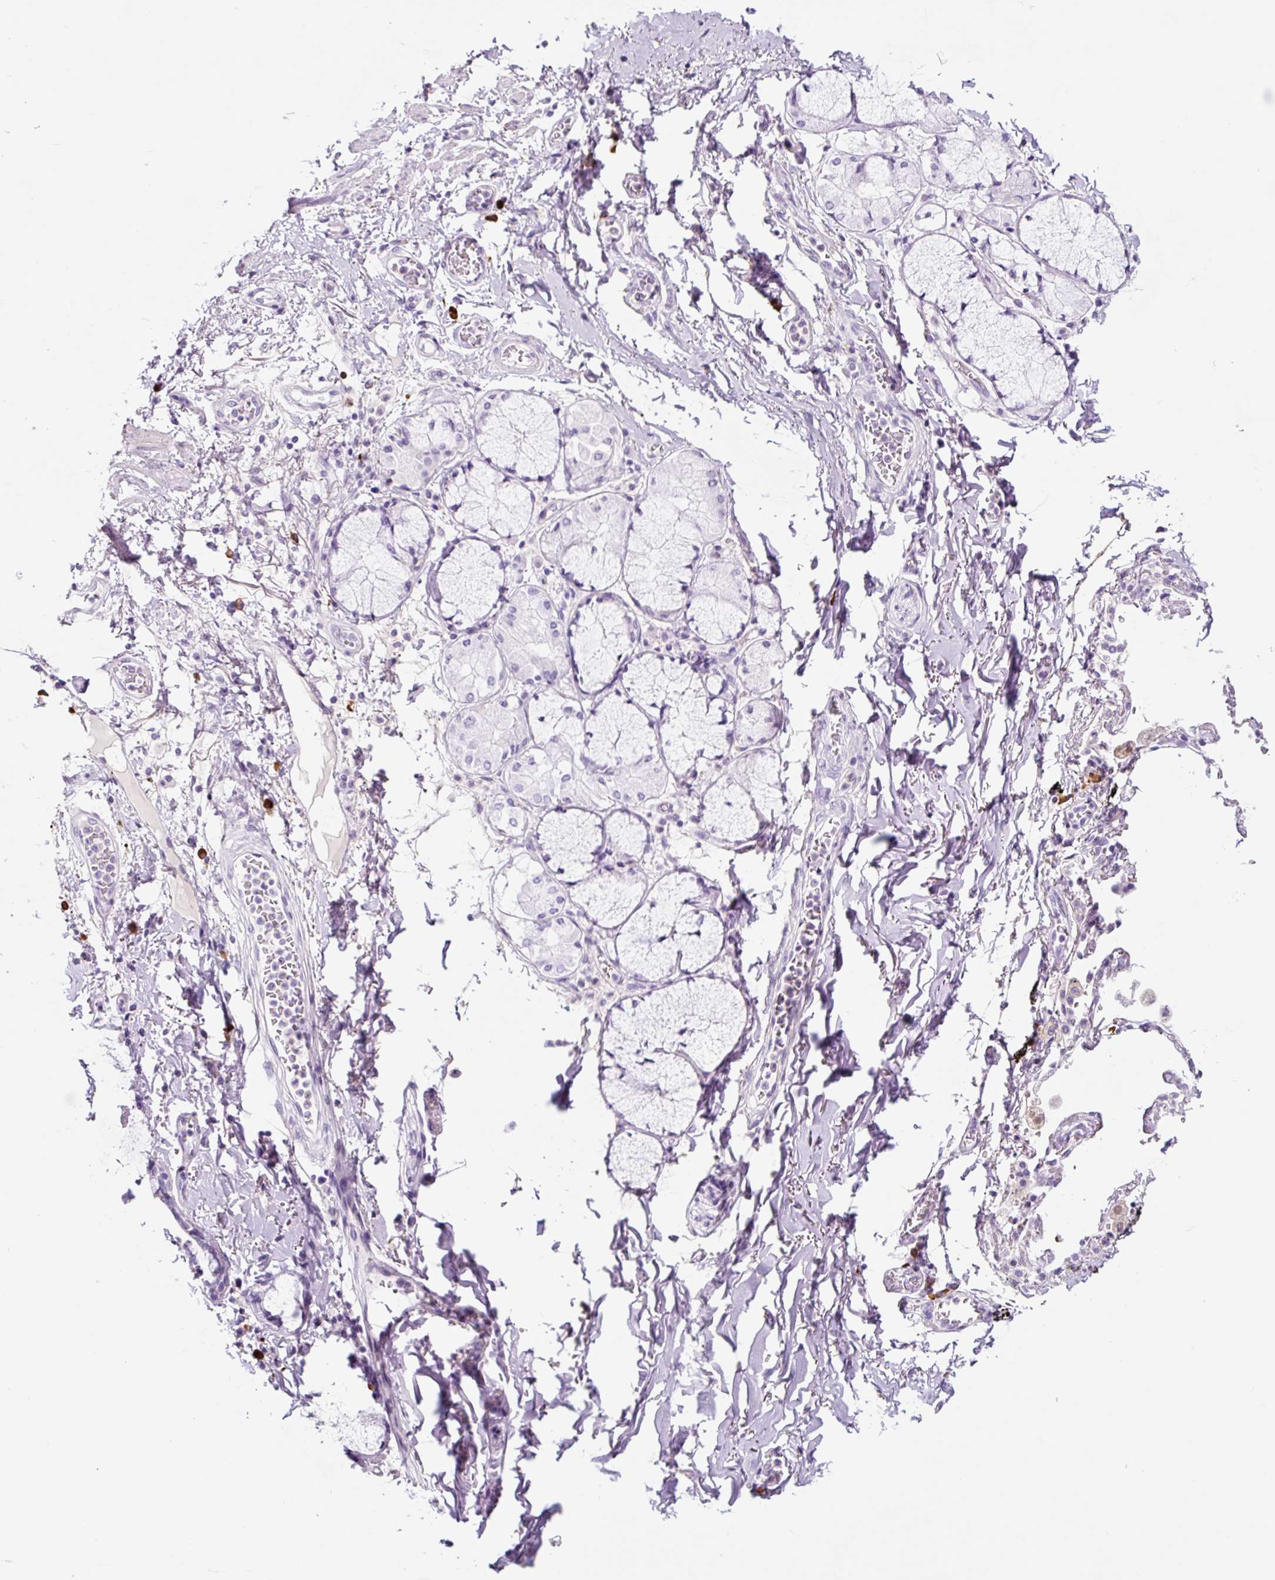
{"staining": {"intensity": "negative", "quantity": "none", "location": "none"}, "tissue": "adipose tissue", "cell_type": "Adipocytes", "image_type": "normal", "snomed": [{"axis": "morphology", "description": "Normal tissue, NOS"}, {"axis": "morphology", "description": "Degeneration, NOS"}, {"axis": "topography", "description": "Cartilage tissue"}, {"axis": "topography", "description": "Lung"}], "caption": "High magnification brightfield microscopy of unremarkable adipose tissue stained with DAB (3,3'-diaminobenzidine) (brown) and counterstained with hematoxylin (blue): adipocytes show no significant expression. Nuclei are stained in blue.", "gene": "RNF212B", "patient": {"sex": "female", "age": 61}}